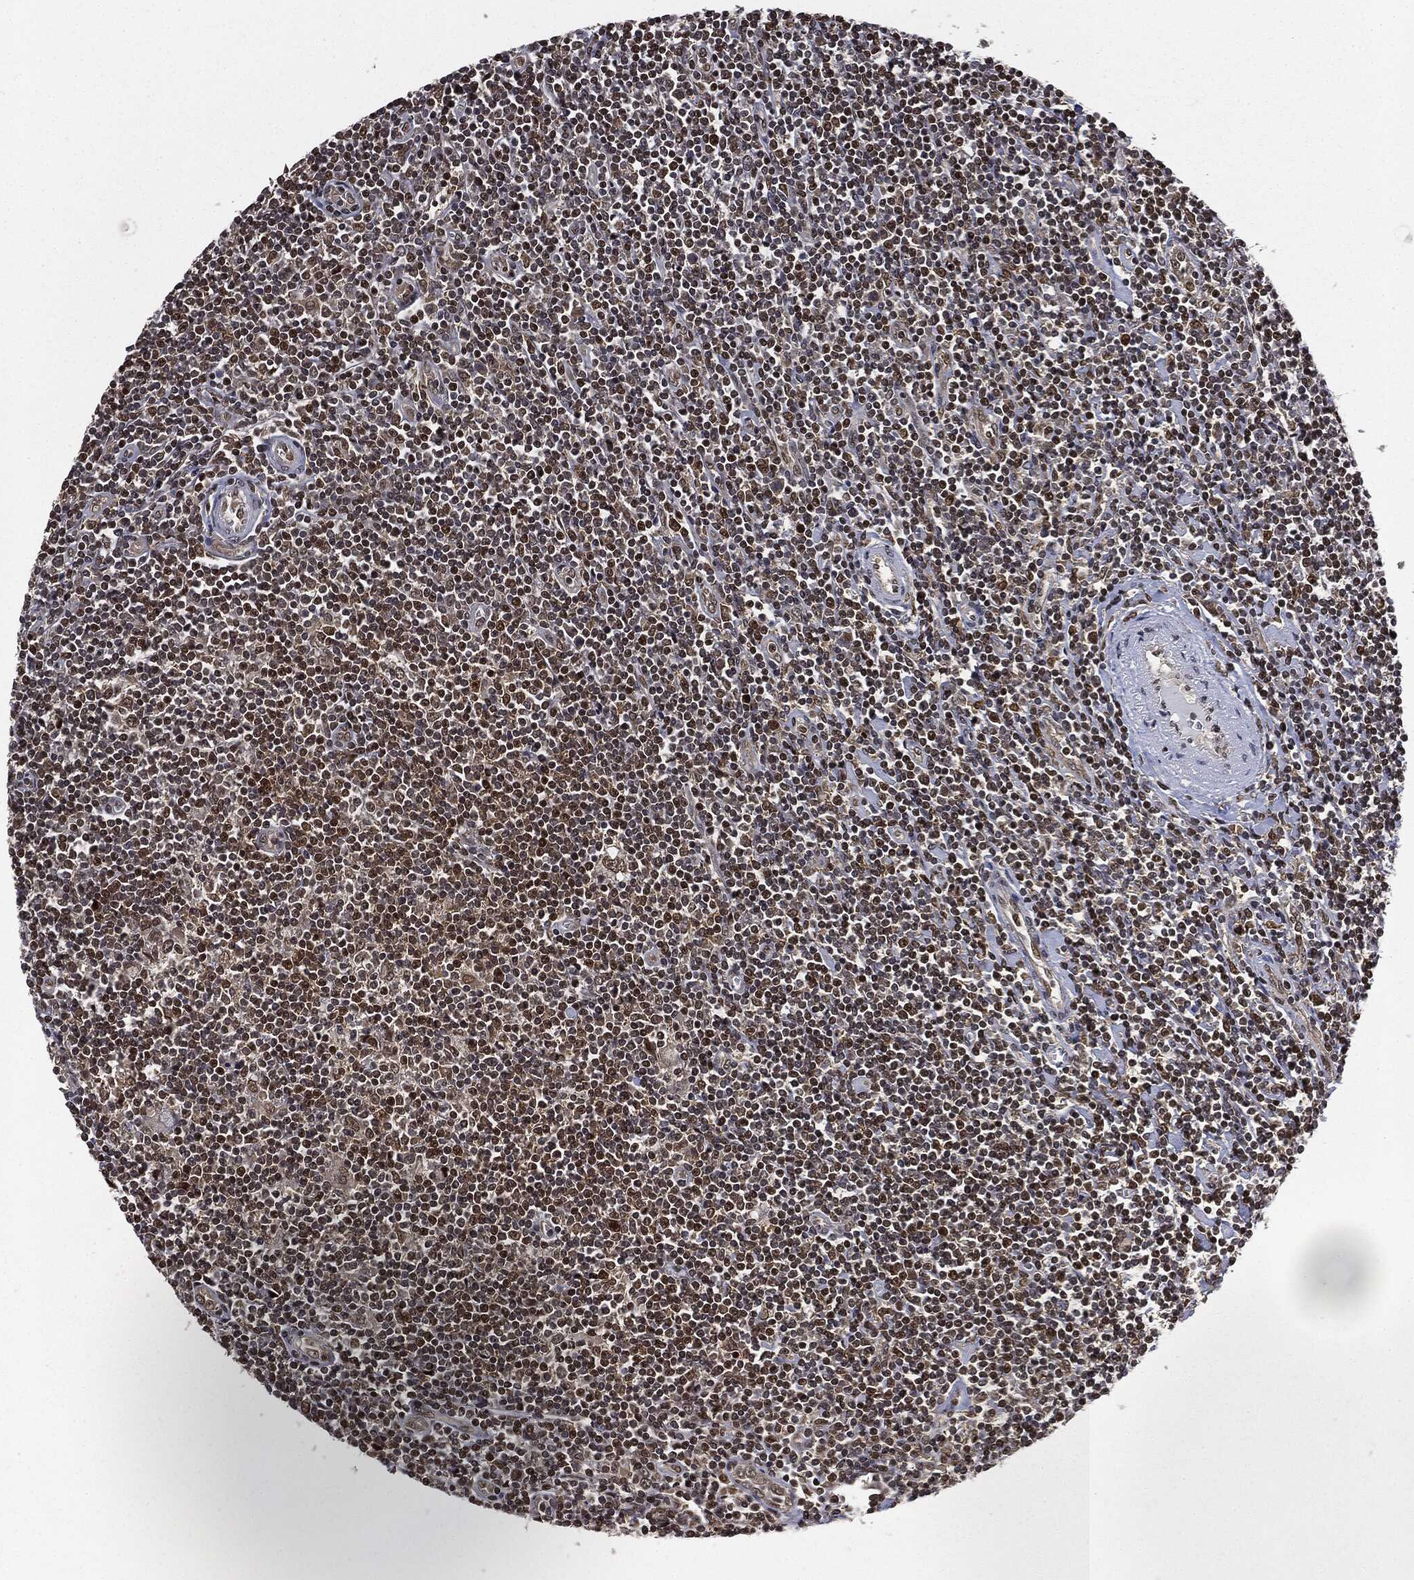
{"staining": {"intensity": "weak", "quantity": ">75%", "location": "nuclear"}, "tissue": "lymphoma", "cell_type": "Tumor cells", "image_type": "cancer", "snomed": [{"axis": "morphology", "description": "Hodgkin's disease, NOS"}, {"axis": "topography", "description": "Lymph node"}], "caption": "Immunohistochemical staining of human lymphoma shows low levels of weak nuclear staining in about >75% of tumor cells.", "gene": "TBC1D22A", "patient": {"sex": "male", "age": 40}}